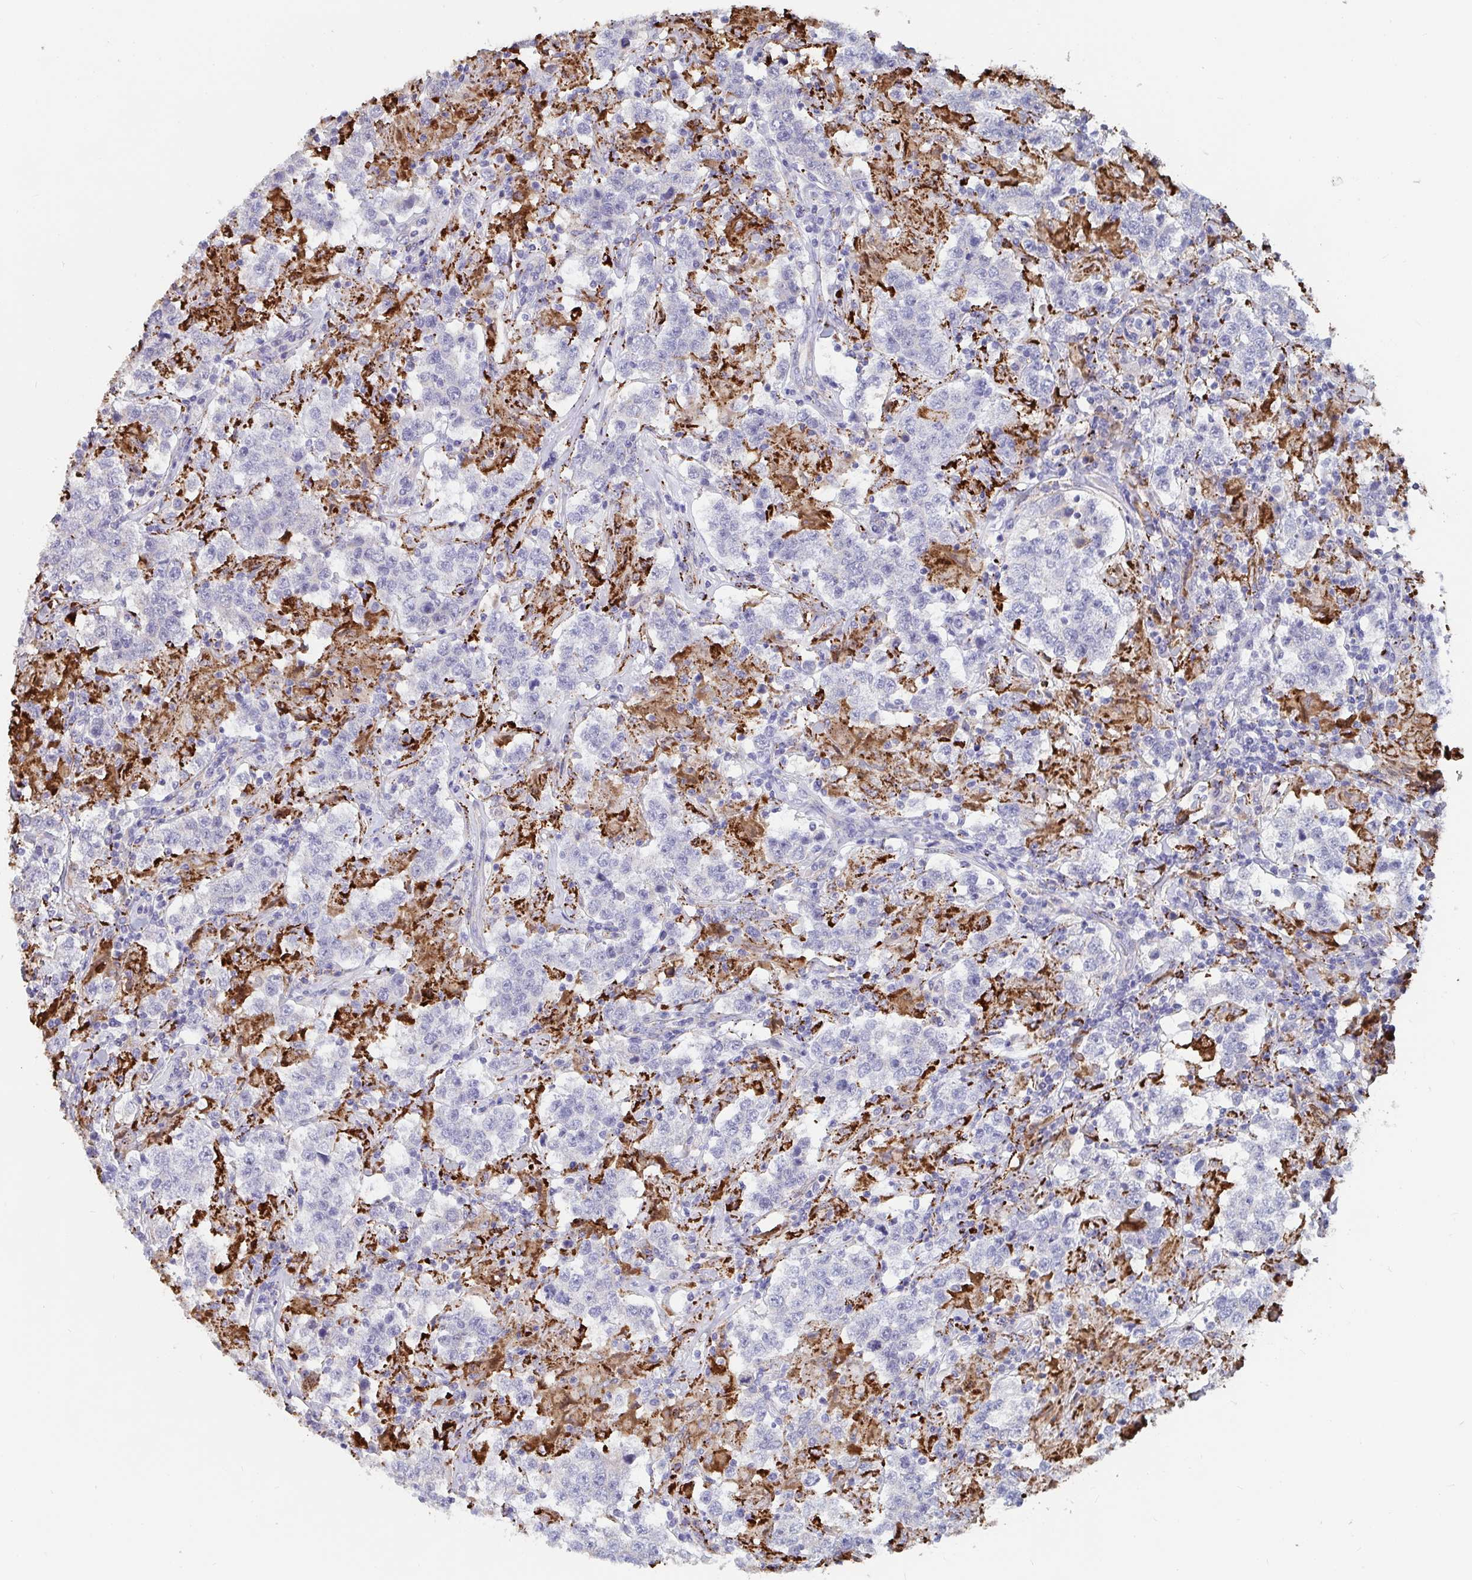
{"staining": {"intensity": "negative", "quantity": "none", "location": "none"}, "tissue": "testis cancer", "cell_type": "Tumor cells", "image_type": "cancer", "snomed": [{"axis": "morphology", "description": "Seminoma, NOS"}, {"axis": "morphology", "description": "Carcinoma, Embryonal, NOS"}, {"axis": "topography", "description": "Testis"}], "caption": "Protein analysis of testis embryonal carcinoma demonstrates no significant expression in tumor cells.", "gene": "FAM156B", "patient": {"sex": "male", "age": 41}}